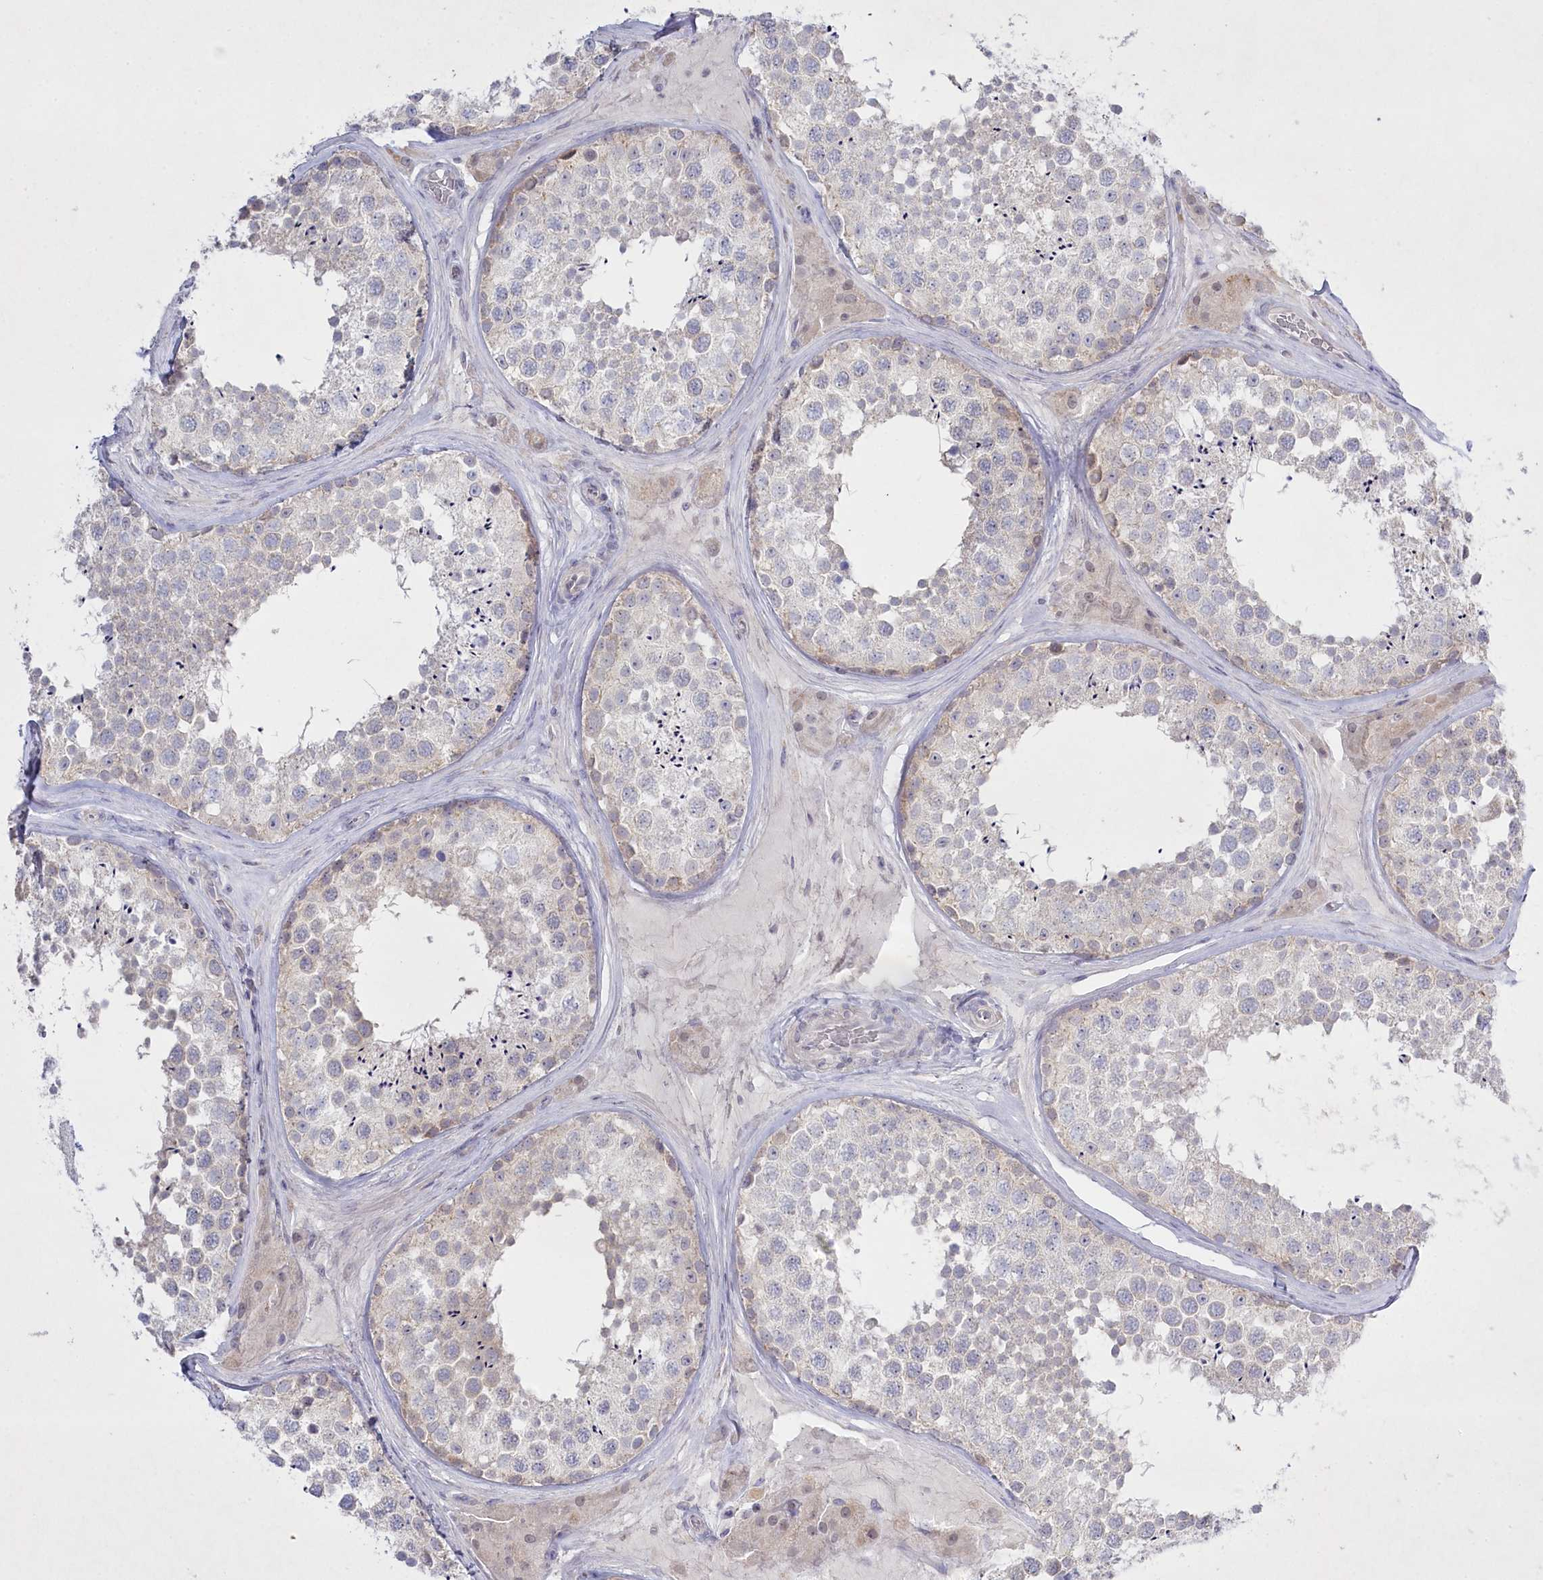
{"staining": {"intensity": "weak", "quantity": "<25%", "location": "cytoplasmic/membranous"}, "tissue": "testis", "cell_type": "Cells in seminiferous ducts", "image_type": "normal", "snomed": [{"axis": "morphology", "description": "Normal tissue, NOS"}, {"axis": "topography", "description": "Testis"}], "caption": "Immunohistochemical staining of unremarkable testis exhibits no significant positivity in cells in seminiferous ducts.", "gene": "ABITRAM", "patient": {"sex": "male", "age": 46}}